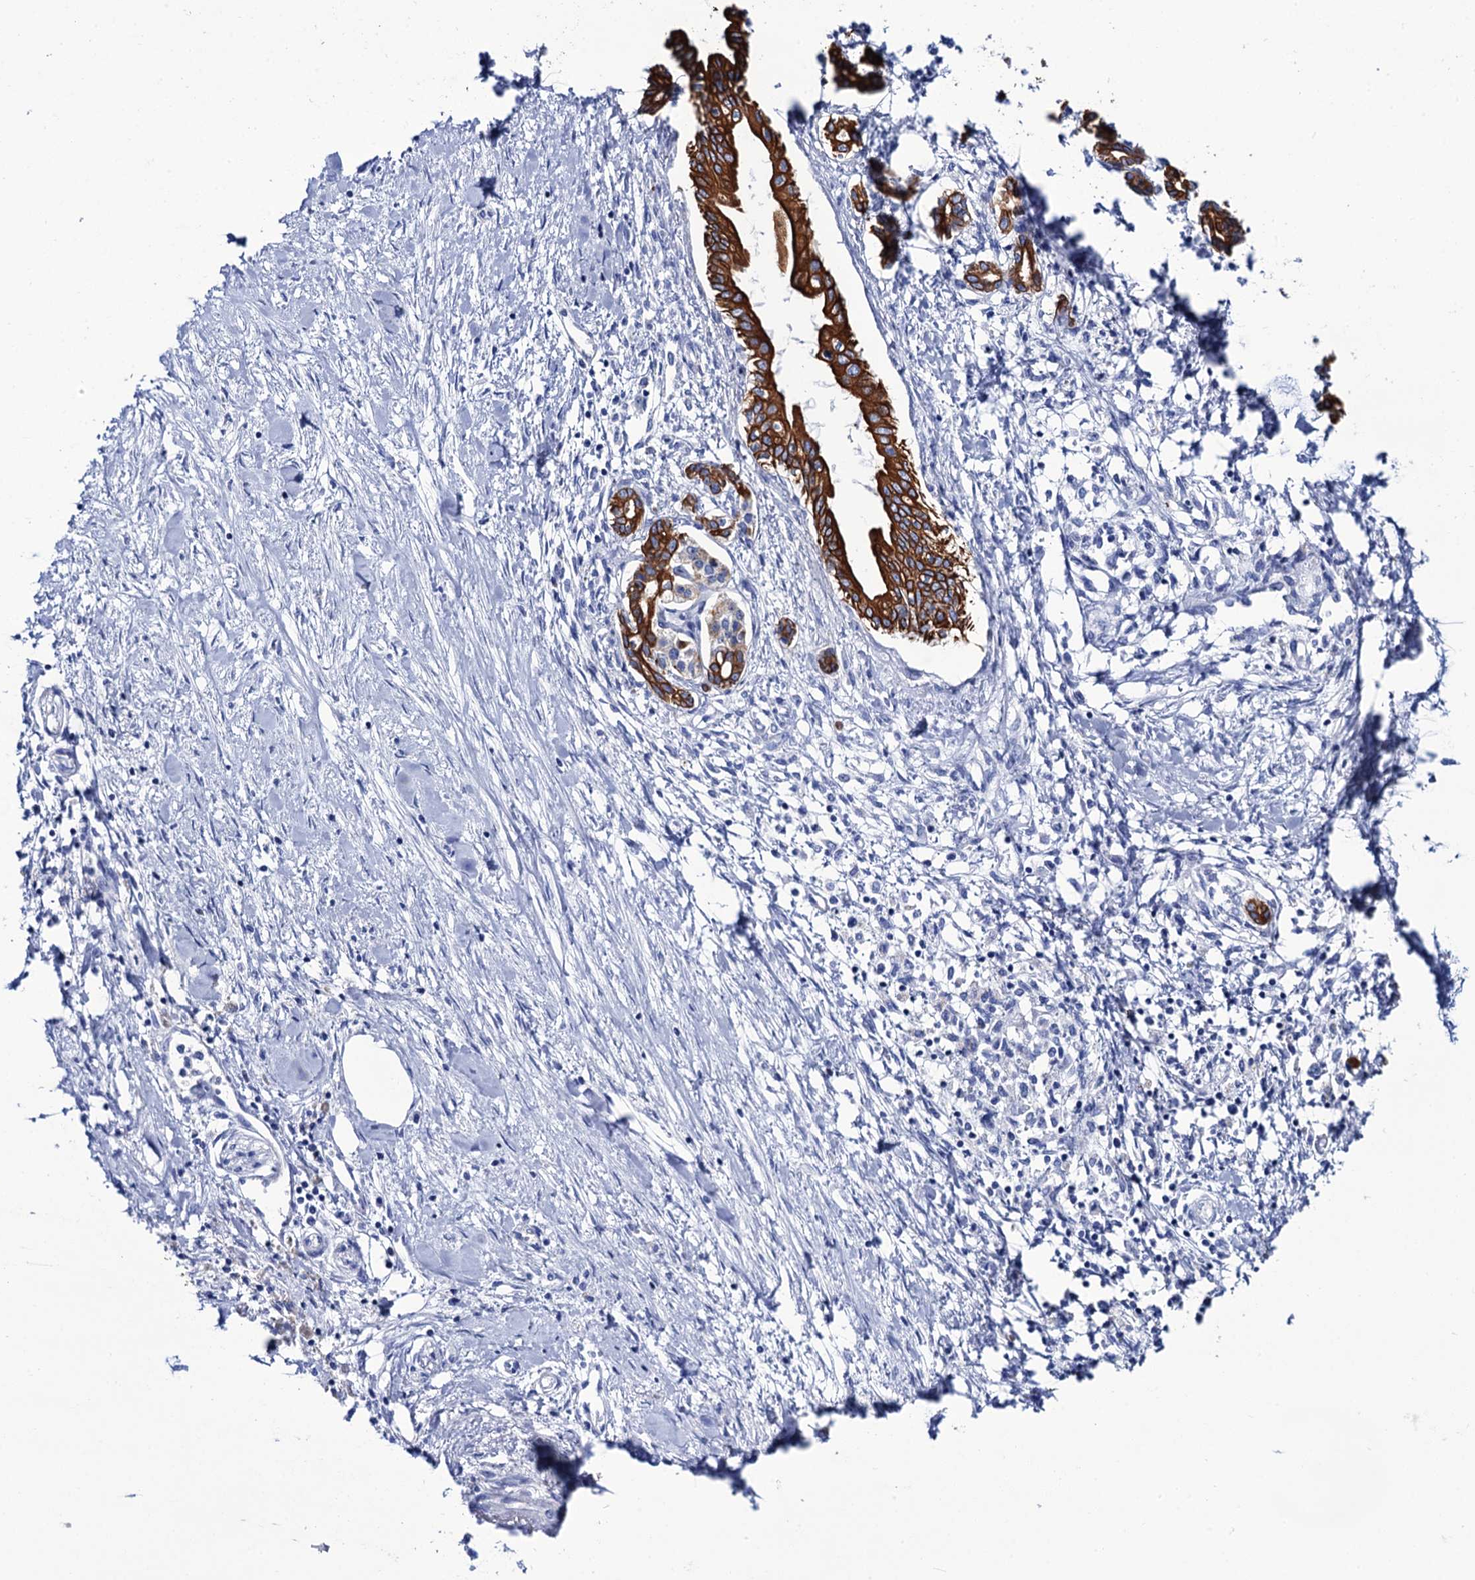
{"staining": {"intensity": "strong", "quantity": ">75%", "location": "cytoplasmic/membranous"}, "tissue": "pancreatic cancer", "cell_type": "Tumor cells", "image_type": "cancer", "snomed": [{"axis": "morphology", "description": "Normal tissue, NOS"}, {"axis": "morphology", "description": "Adenocarcinoma, NOS"}, {"axis": "topography", "description": "Pancreas"}], "caption": "This histopathology image exhibits immunohistochemistry (IHC) staining of human adenocarcinoma (pancreatic), with high strong cytoplasmic/membranous staining in about >75% of tumor cells.", "gene": "RAB3IP", "patient": {"sex": "female", "age": 64}}